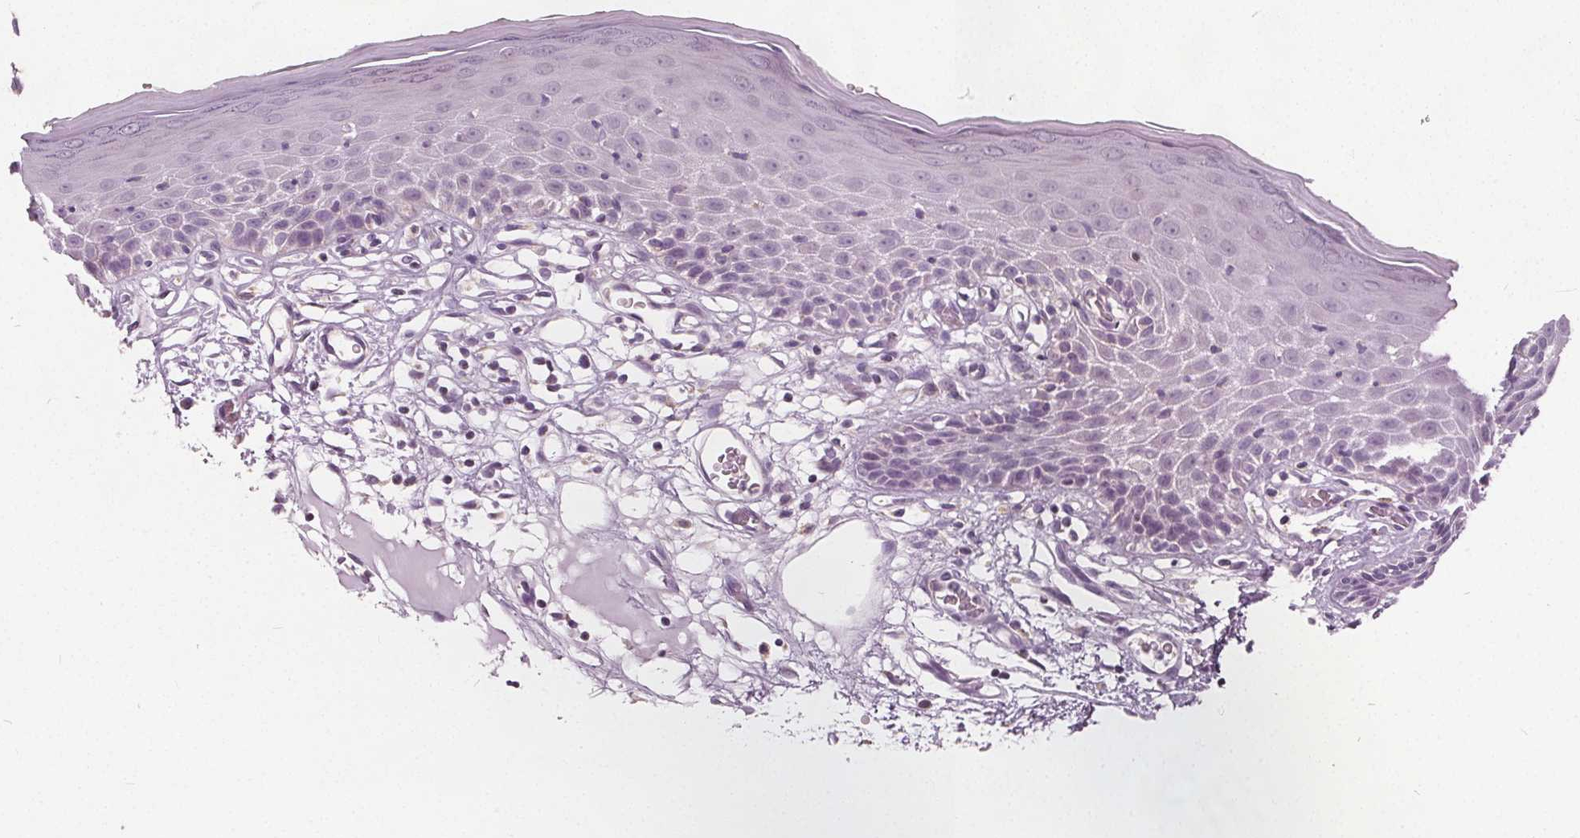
{"staining": {"intensity": "weak", "quantity": "<25%", "location": "cytoplasmic/membranous"}, "tissue": "skin", "cell_type": "Epidermal cells", "image_type": "normal", "snomed": [{"axis": "morphology", "description": "Normal tissue, NOS"}, {"axis": "topography", "description": "Vulva"}], "caption": "Image shows no significant protein staining in epidermal cells of normal skin.", "gene": "ECI2", "patient": {"sex": "female", "age": 68}}